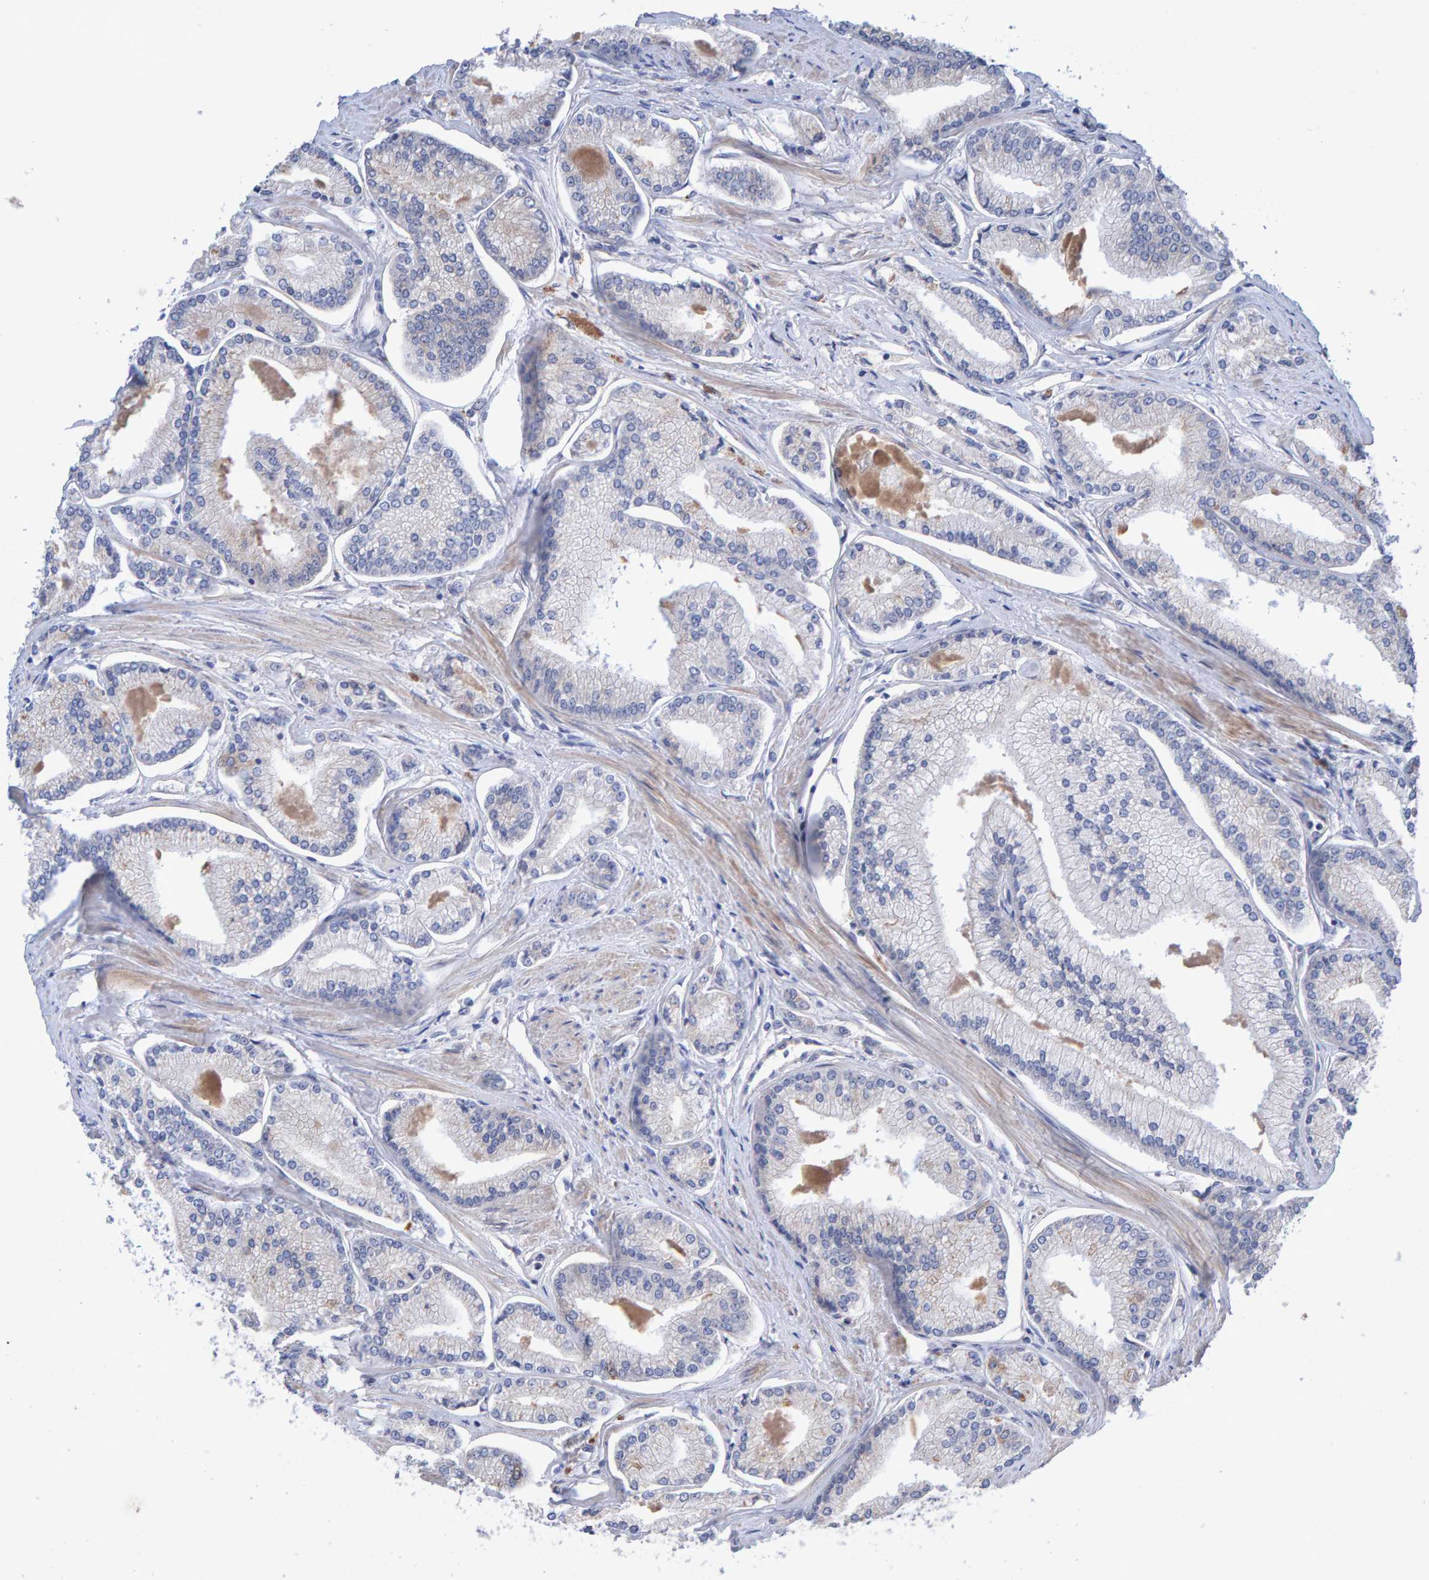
{"staining": {"intensity": "negative", "quantity": "none", "location": "none"}, "tissue": "prostate cancer", "cell_type": "Tumor cells", "image_type": "cancer", "snomed": [{"axis": "morphology", "description": "Adenocarcinoma, Low grade"}, {"axis": "topography", "description": "Prostate"}], "caption": "Immunohistochemistry micrograph of neoplastic tissue: adenocarcinoma (low-grade) (prostate) stained with DAB (3,3'-diaminobenzidine) reveals no significant protein positivity in tumor cells. (Brightfield microscopy of DAB (3,3'-diaminobenzidine) IHC at high magnification).", "gene": "EFR3A", "patient": {"sex": "male", "age": 52}}